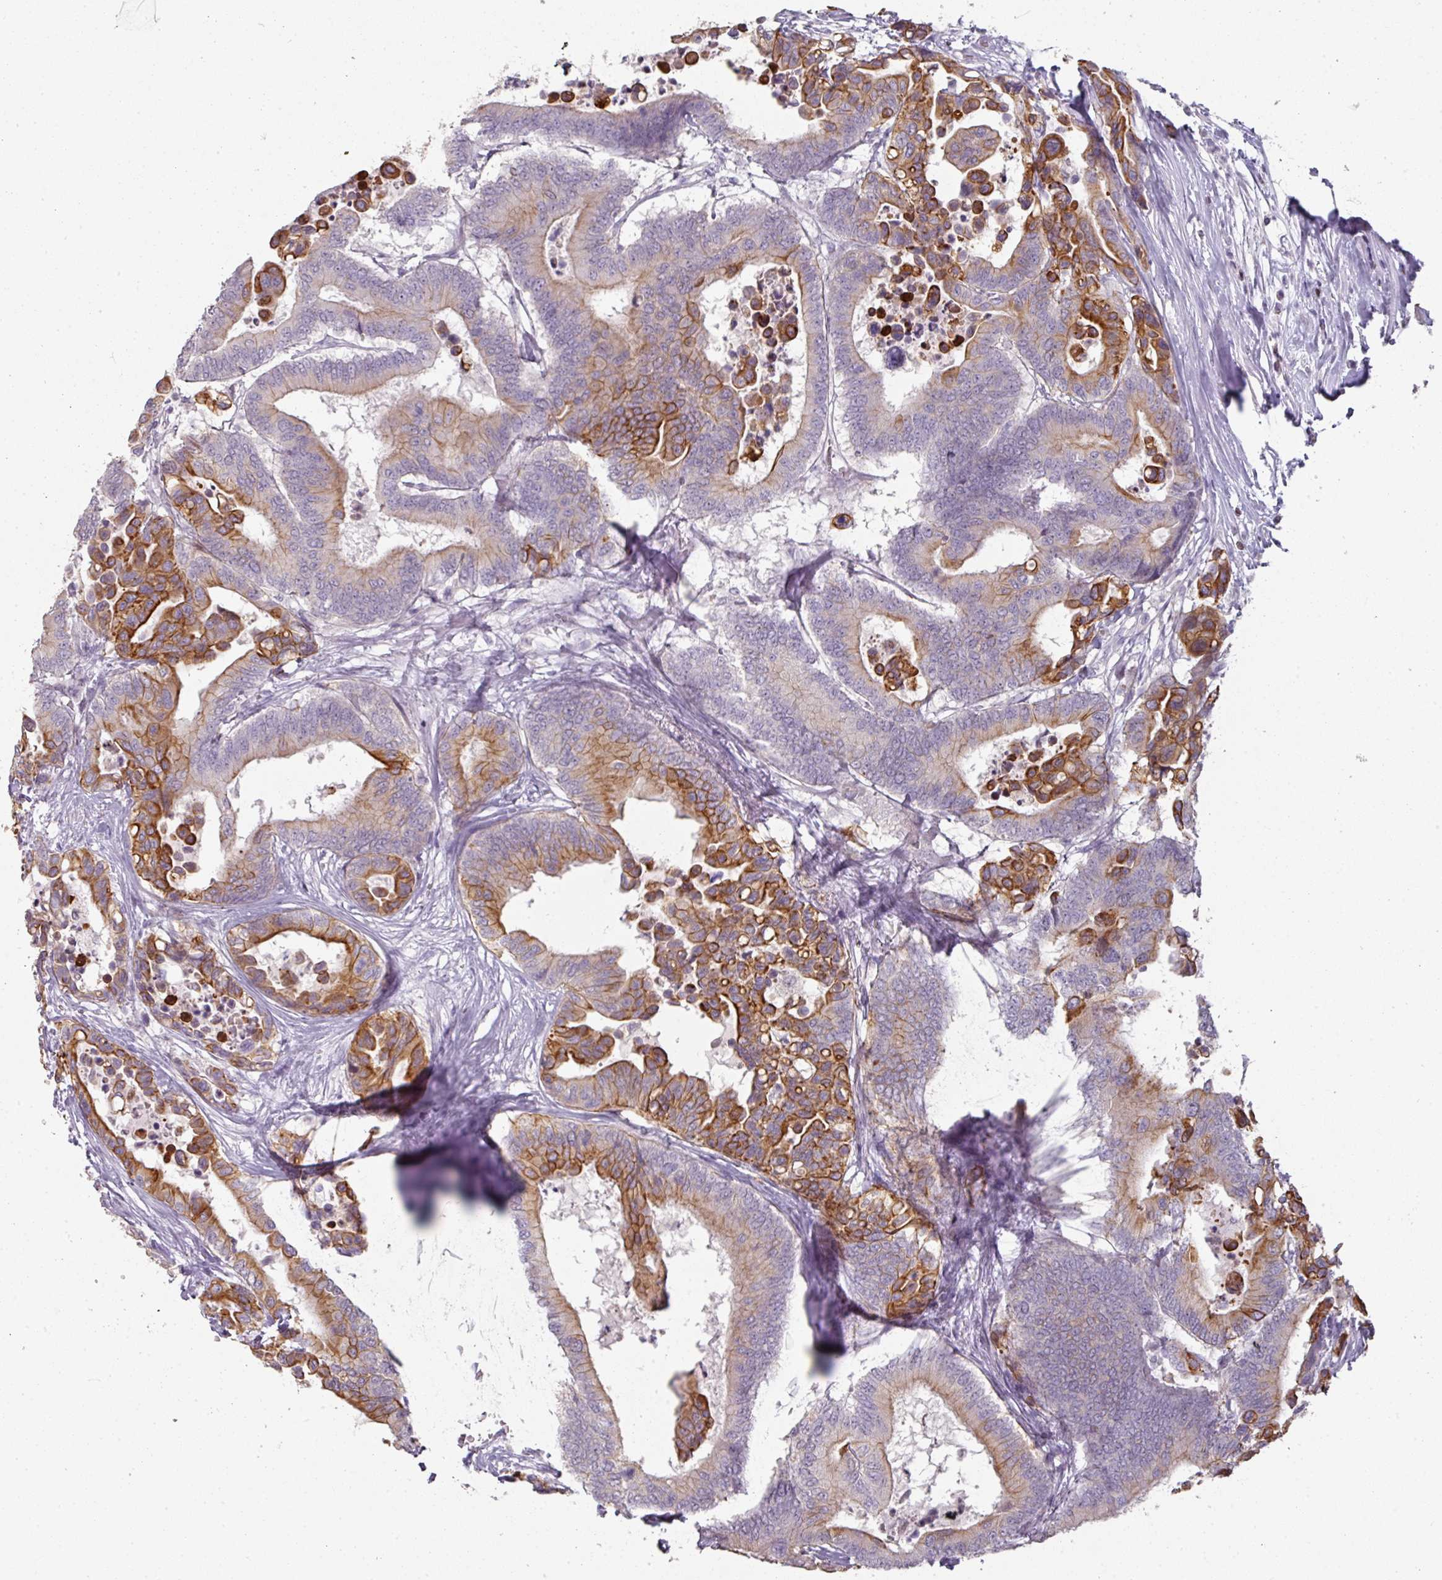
{"staining": {"intensity": "strong", "quantity": "25%-75%", "location": "cytoplasmic/membranous"}, "tissue": "colorectal cancer", "cell_type": "Tumor cells", "image_type": "cancer", "snomed": [{"axis": "morphology", "description": "Normal tissue, NOS"}, {"axis": "morphology", "description": "Adenocarcinoma, NOS"}, {"axis": "topography", "description": "Colon"}], "caption": "Colorectal cancer stained with a protein marker exhibits strong staining in tumor cells.", "gene": "GTF2H3", "patient": {"sex": "male", "age": 82}}